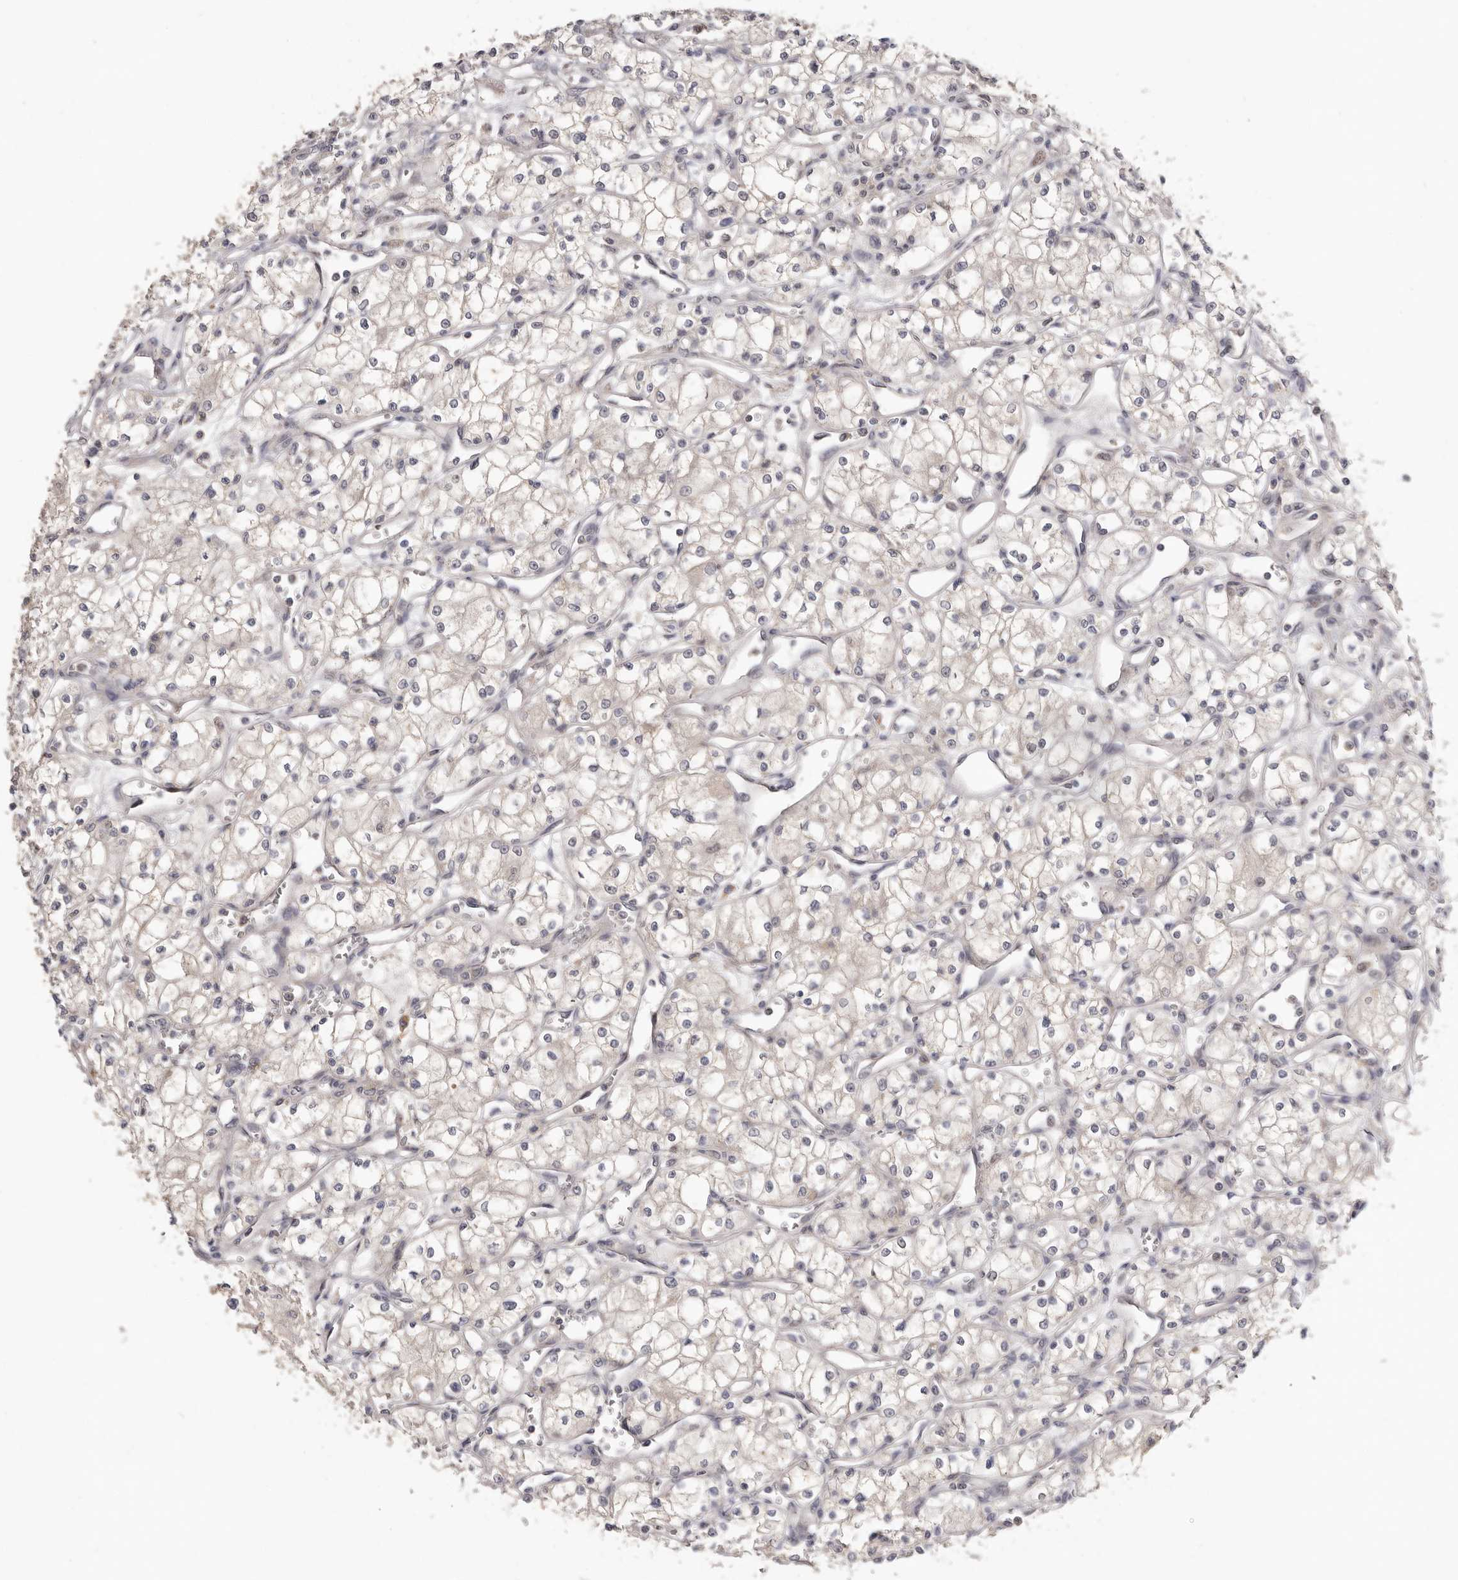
{"staining": {"intensity": "negative", "quantity": "none", "location": "none"}, "tissue": "renal cancer", "cell_type": "Tumor cells", "image_type": "cancer", "snomed": [{"axis": "morphology", "description": "Adenocarcinoma, NOS"}, {"axis": "topography", "description": "Kidney"}], "caption": "Tumor cells are negative for protein expression in human renal adenocarcinoma.", "gene": "BRCA2", "patient": {"sex": "male", "age": 59}}